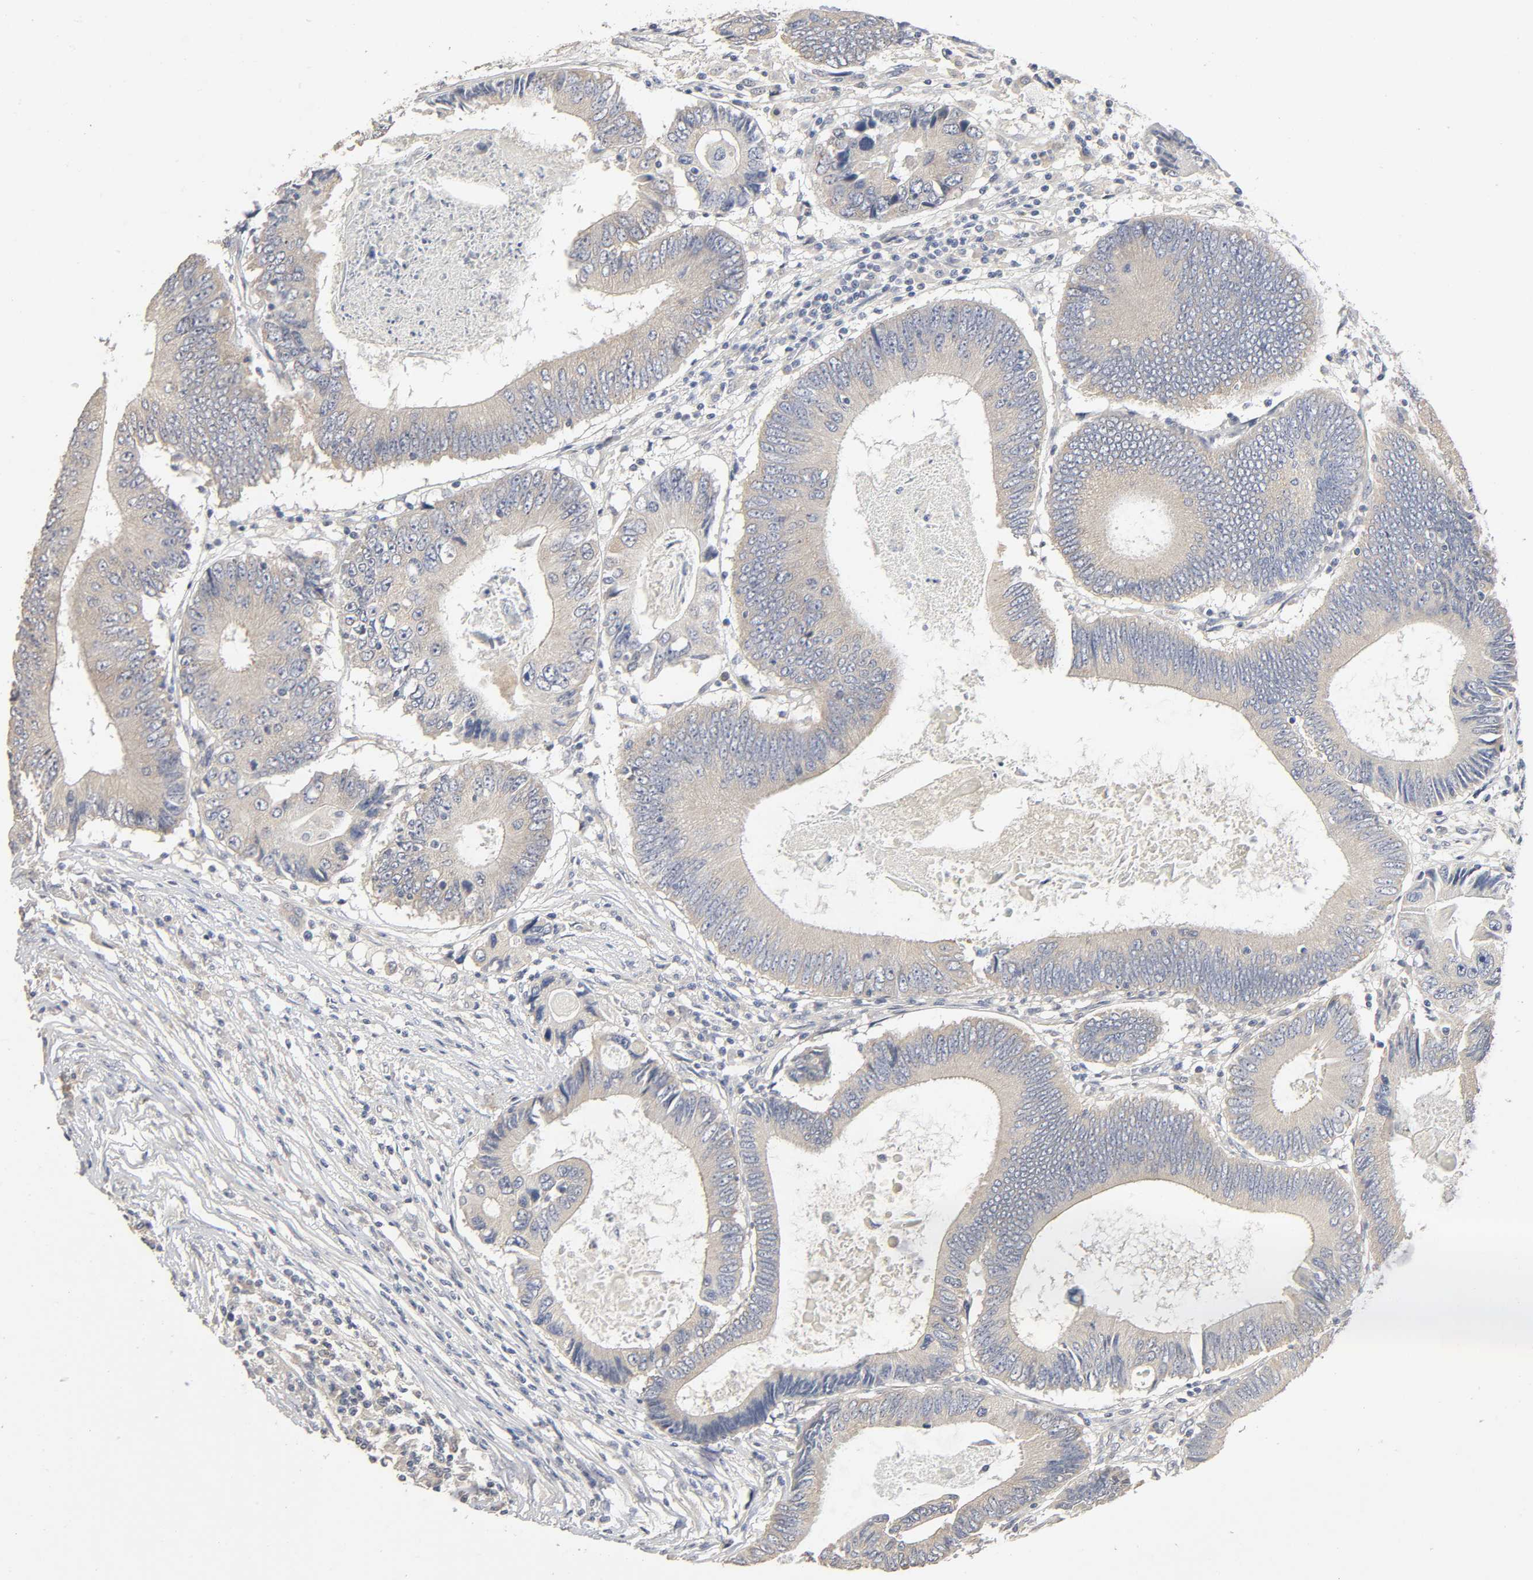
{"staining": {"intensity": "negative", "quantity": "none", "location": "none"}, "tissue": "colorectal cancer", "cell_type": "Tumor cells", "image_type": "cancer", "snomed": [{"axis": "morphology", "description": "Adenocarcinoma, NOS"}, {"axis": "topography", "description": "Colon"}], "caption": "A histopathology image of human adenocarcinoma (colorectal) is negative for staining in tumor cells.", "gene": "SLC10A2", "patient": {"sex": "female", "age": 78}}